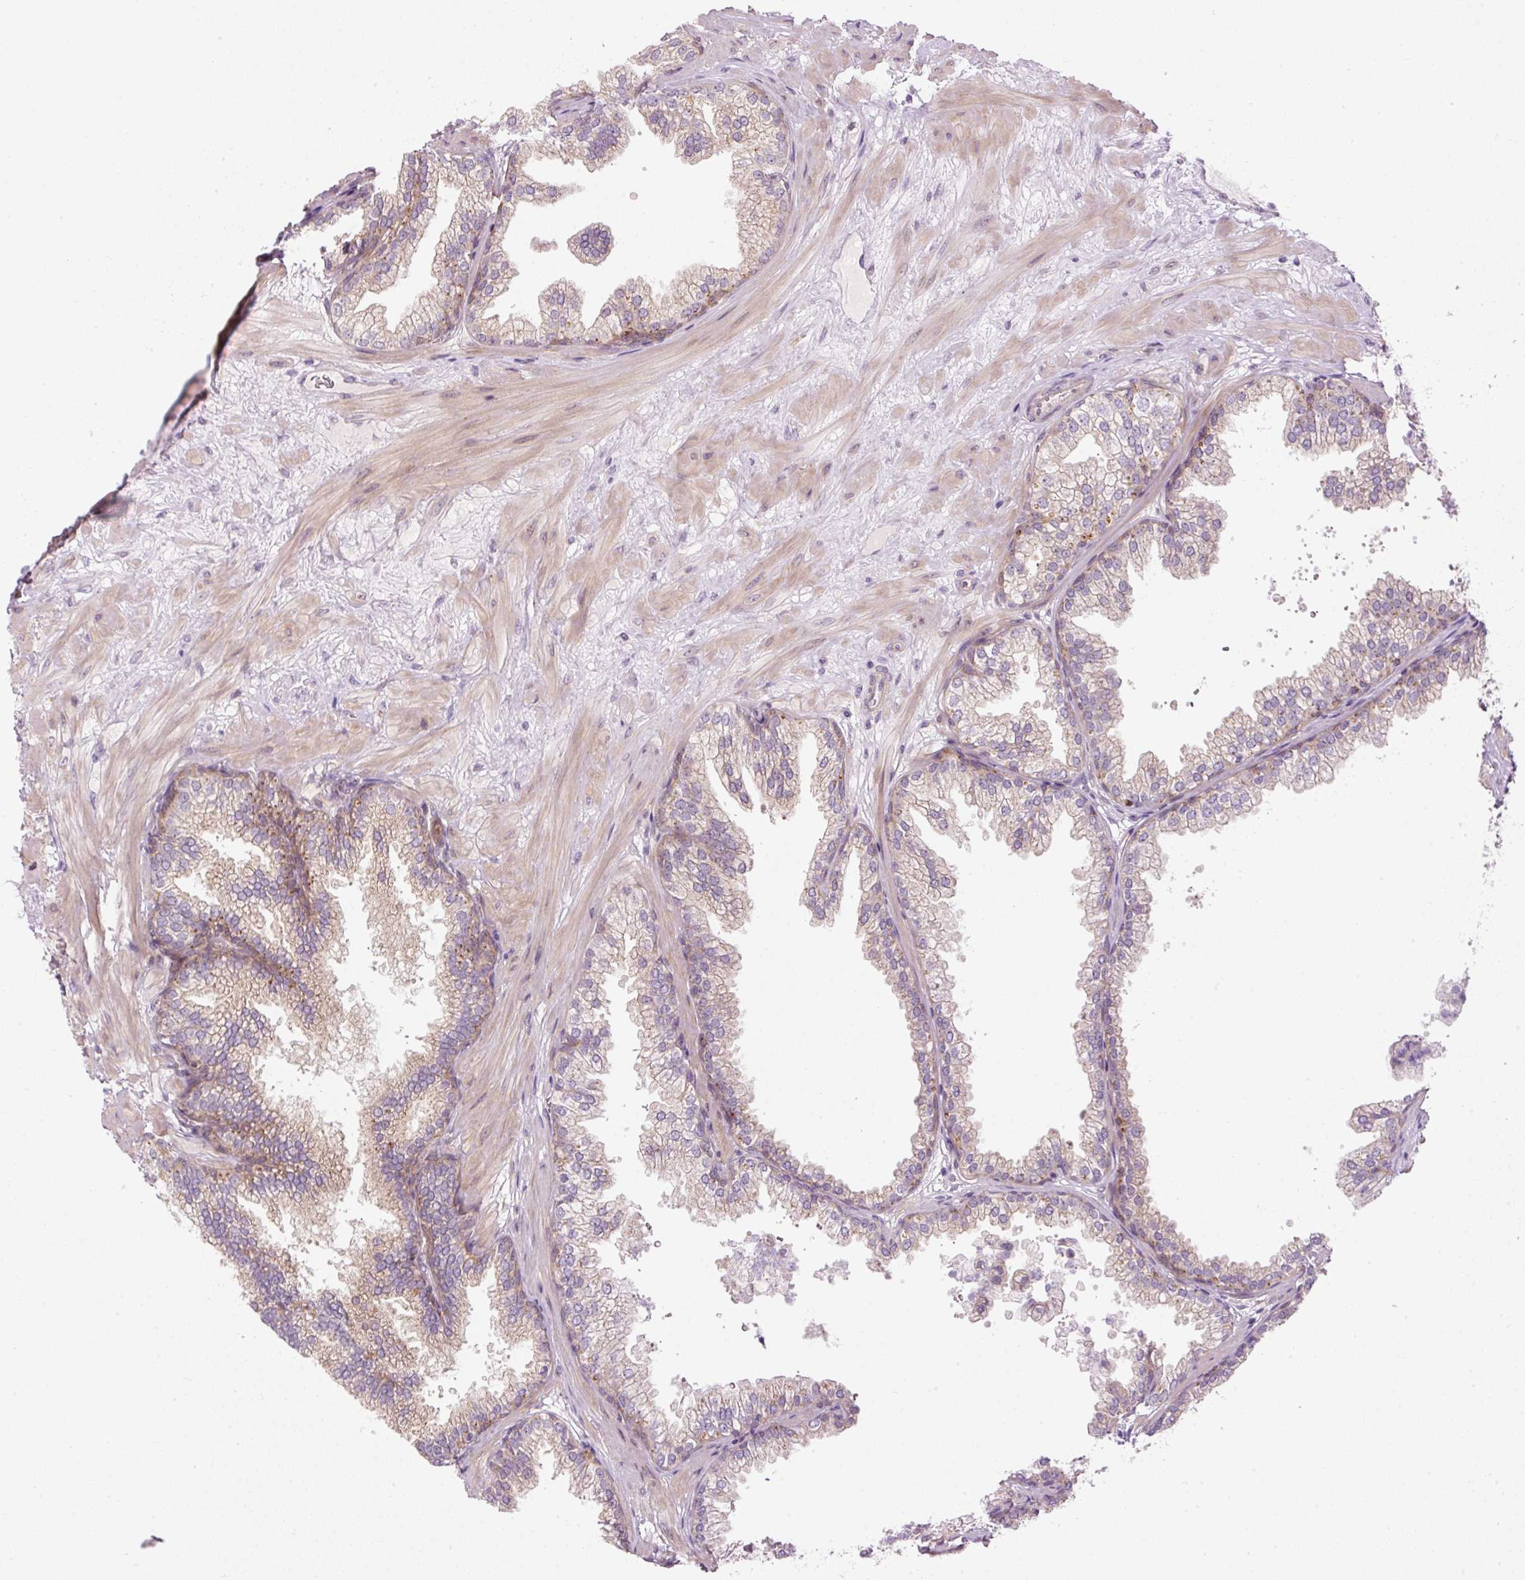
{"staining": {"intensity": "moderate", "quantity": "25%-75%", "location": "cytoplasmic/membranous"}, "tissue": "prostate", "cell_type": "Glandular cells", "image_type": "normal", "snomed": [{"axis": "morphology", "description": "Normal tissue, NOS"}, {"axis": "topography", "description": "Prostate"}], "caption": "Glandular cells exhibit medium levels of moderate cytoplasmic/membranous expression in about 25%-75% of cells in benign human prostate.", "gene": "MZT2A", "patient": {"sex": "male", "age": 37}}